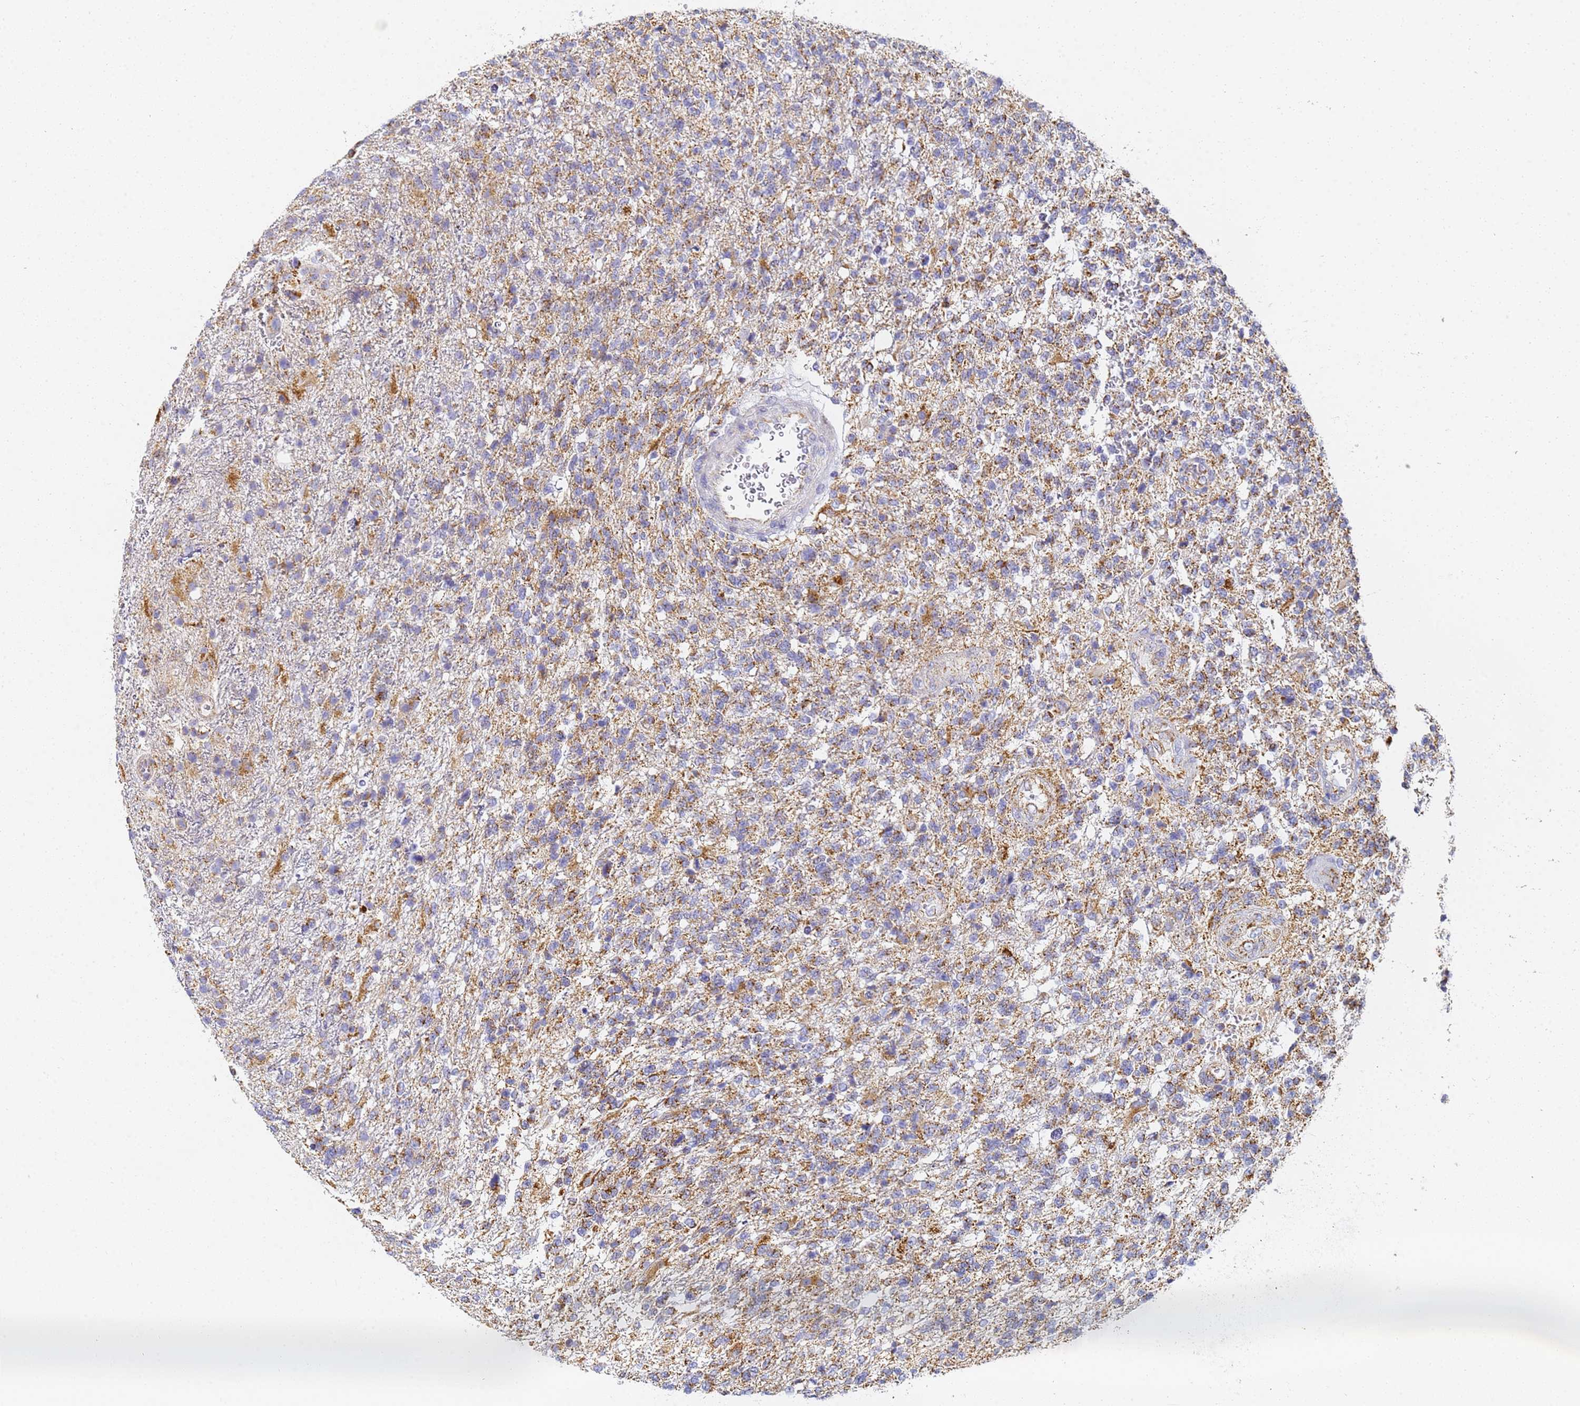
{"staining": {"intensity": "moderate", "quantity": "<25%", "location": "cytoplasmic/membranous"}, "tissue": "glioma", "cell_type": "Tumor cells", "image_type": "cancer", "snomed": [{"axis": "morphology", "description": "Glioma, malignant, High grade"}, {"axis": "topography", "description": "Brain"}], "caption": "Moderate cytoplasmic/membranous positivity is appreciated in about <25% of tumor cells in malignant high-grade glioma.", "gene": "CNIH4", "patient": {"sex": "male", "age": 56}}